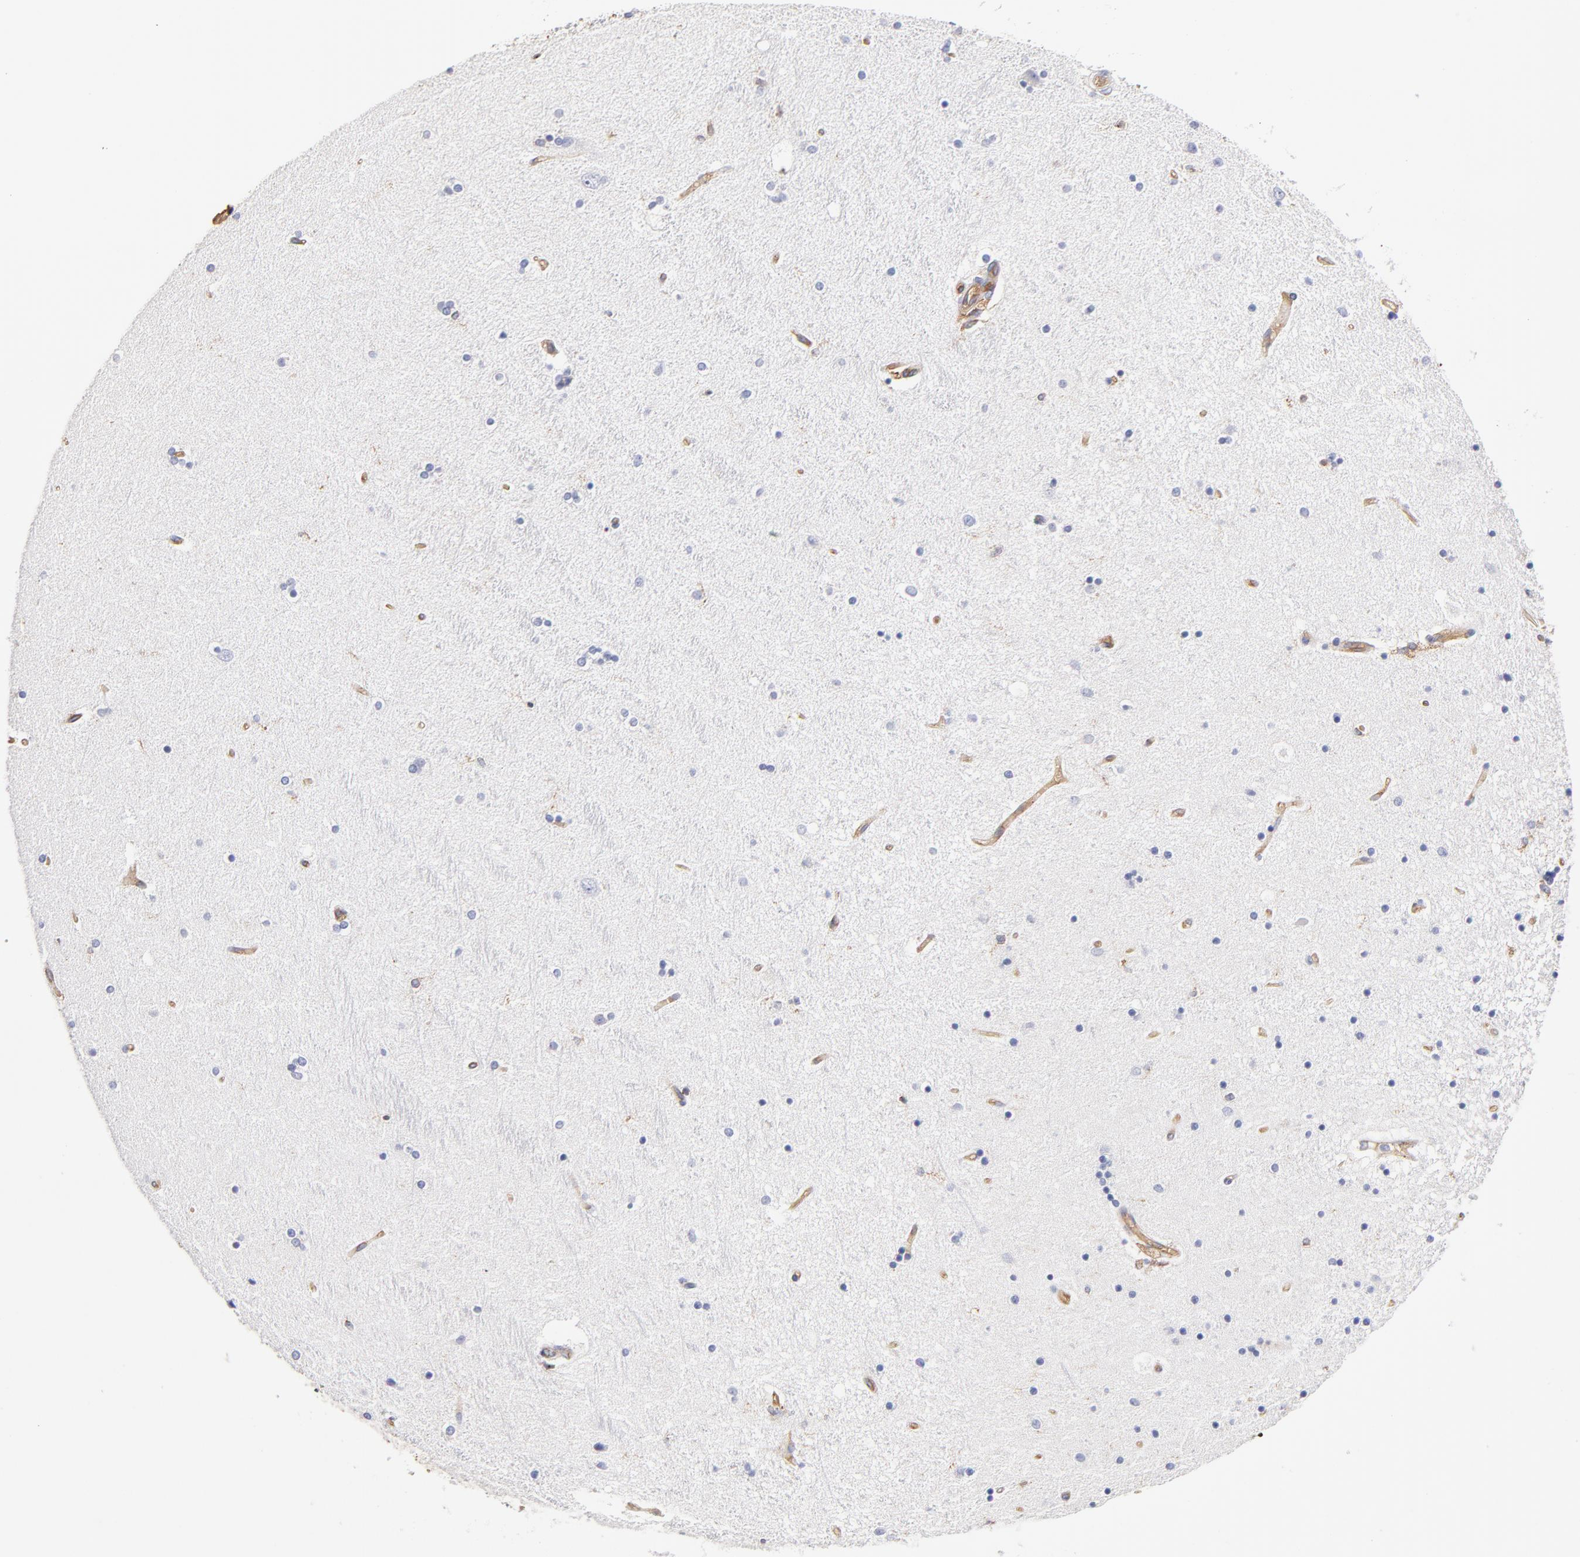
{"staining": {"intensity": "moderate", "quantity": "25%-75%", "location": "cytoplasmic/membranous"}, "tissue": "hippocampus", "cell_type": "Glial cells", "image_type": "normal", "snomed": [{"axis": "morphology", "description": "Normal tissue, NOS"}, {"axis": "topography", "description": "Hippocampus"}], "caption": "Approximately 25%-75% of glial cells in unremarkable human hippocampus display moderate cytoplasmic/membranous protein expression as visualized by brown immunohistochemical staining.", "gene": "CD2AP", "patient": {"sex": "female", "age": 54}}